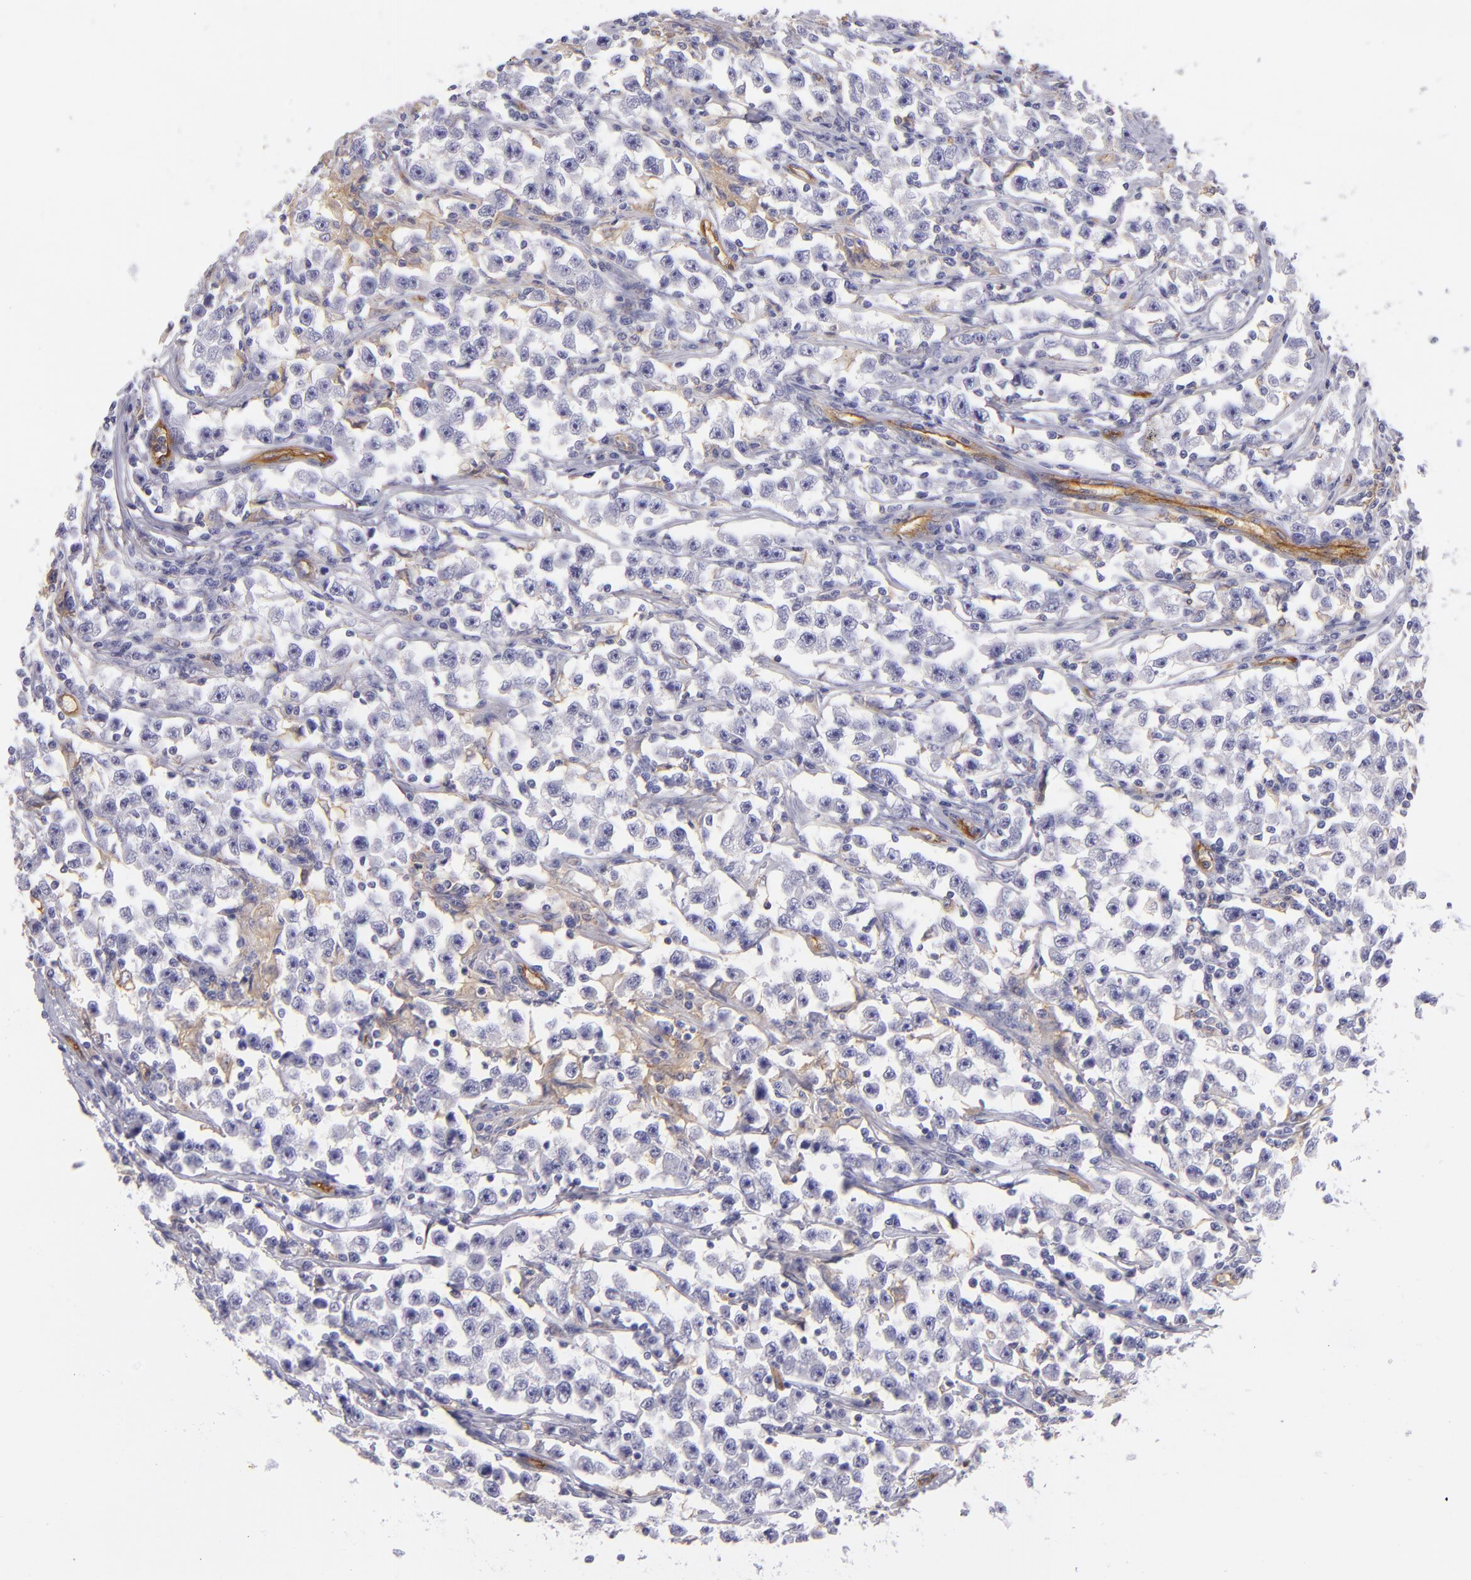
{"staining": {"intensity": "negative", "quantity": "none", "location": "none"}, "tissue": "testis cancer", "cell_type": "Tumor cells", "image_type": "cancer", "snomed": [{"axis": "morphology", "description": "Seminoma, NOS"}, {"axis": "topography", "description": "Testis"}], "caption": "Photomicrograph shows no protein staining in tumor cells of testis cancer (seminoma) tissue. (DAB IHC with hematoxylin counter stain).", "gene": "ENTPD1", "patient": {"sex": "male", "age": 33}}